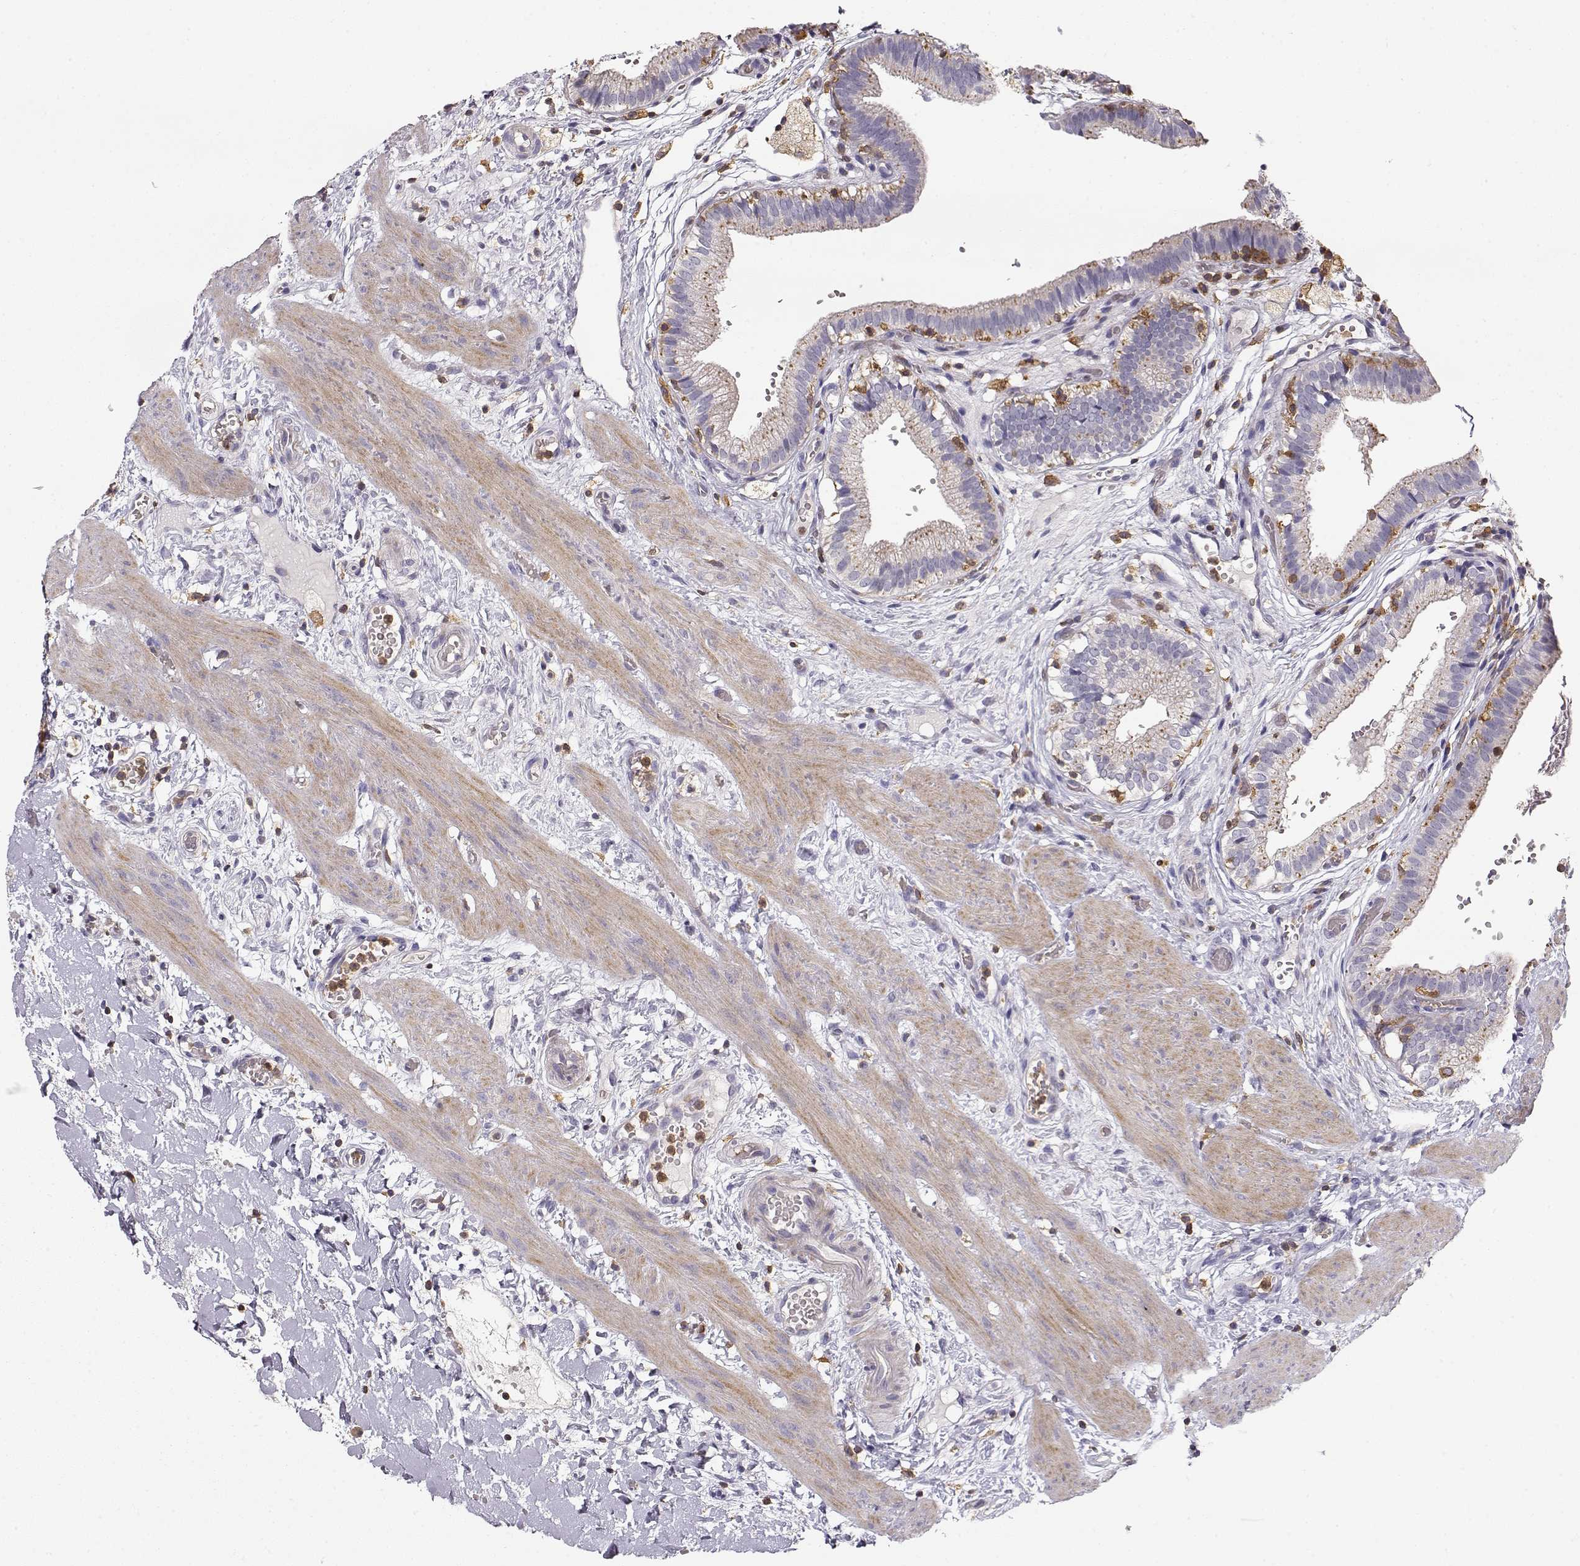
{"staining": {"intensity": "negative", "quantity": "none", "location": "none"}, "tissue": "gallbladder", "cell_type": "Glandular cells", "image_type": "normal", "snomed": [{"axis": "morphology", "description": "Normal tissue, NOS"}, {"axis": "topography", "description": "Gallbladder"}], "caption": "Glandular cells show no significant protein positivity in benign gallbladder. (Stains: DAB IHC with hematoxylin counter stain, Microscopy: brightfield microscopy at high magnification).", "gene": "VAV1", "patient": {"sex": "female", "age": 24}}